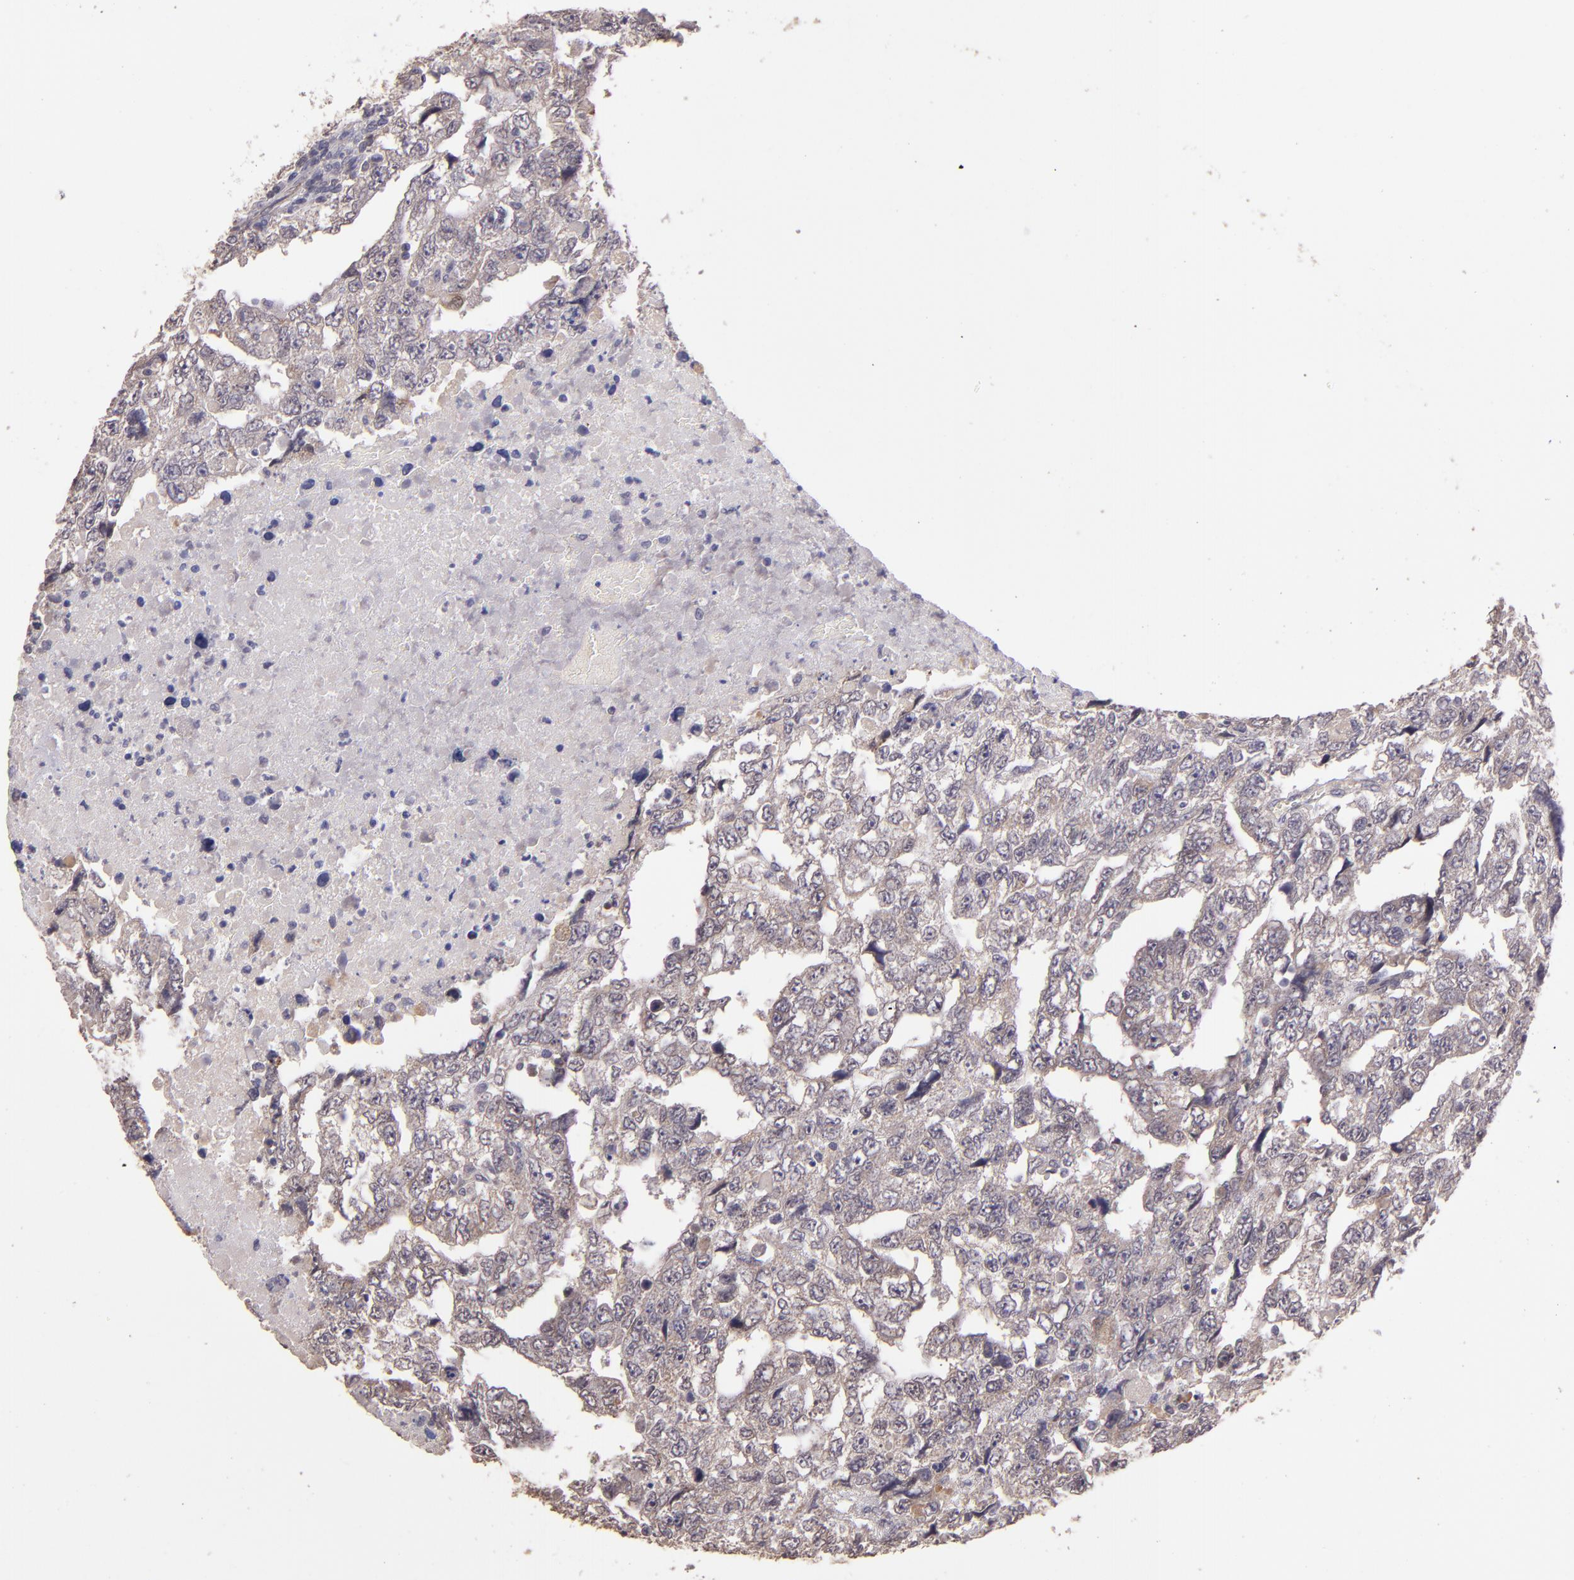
{"staining": {"intensity": "negative", "quantity": "none", "location": "none"}, "tissue": "testis cancer", "cell_type": "Tumor cells", "image_type": "cancer", "snomed": [{"axis": "morphology", "description": "Carcinoma, Embryonal, NOS"}, {"axis": "topography", "description": "Testis"}], "caption": "The photomicrograph displays no staining of tumor cells in testis cancer. The staining was performed using DAB to visualize the protein expression in brown, while the nuclei were stained in blue with hematoxylin (Magnification: 20x).", "gene": "TAF7L", "patient": {"sex": "male", "age": 36}}